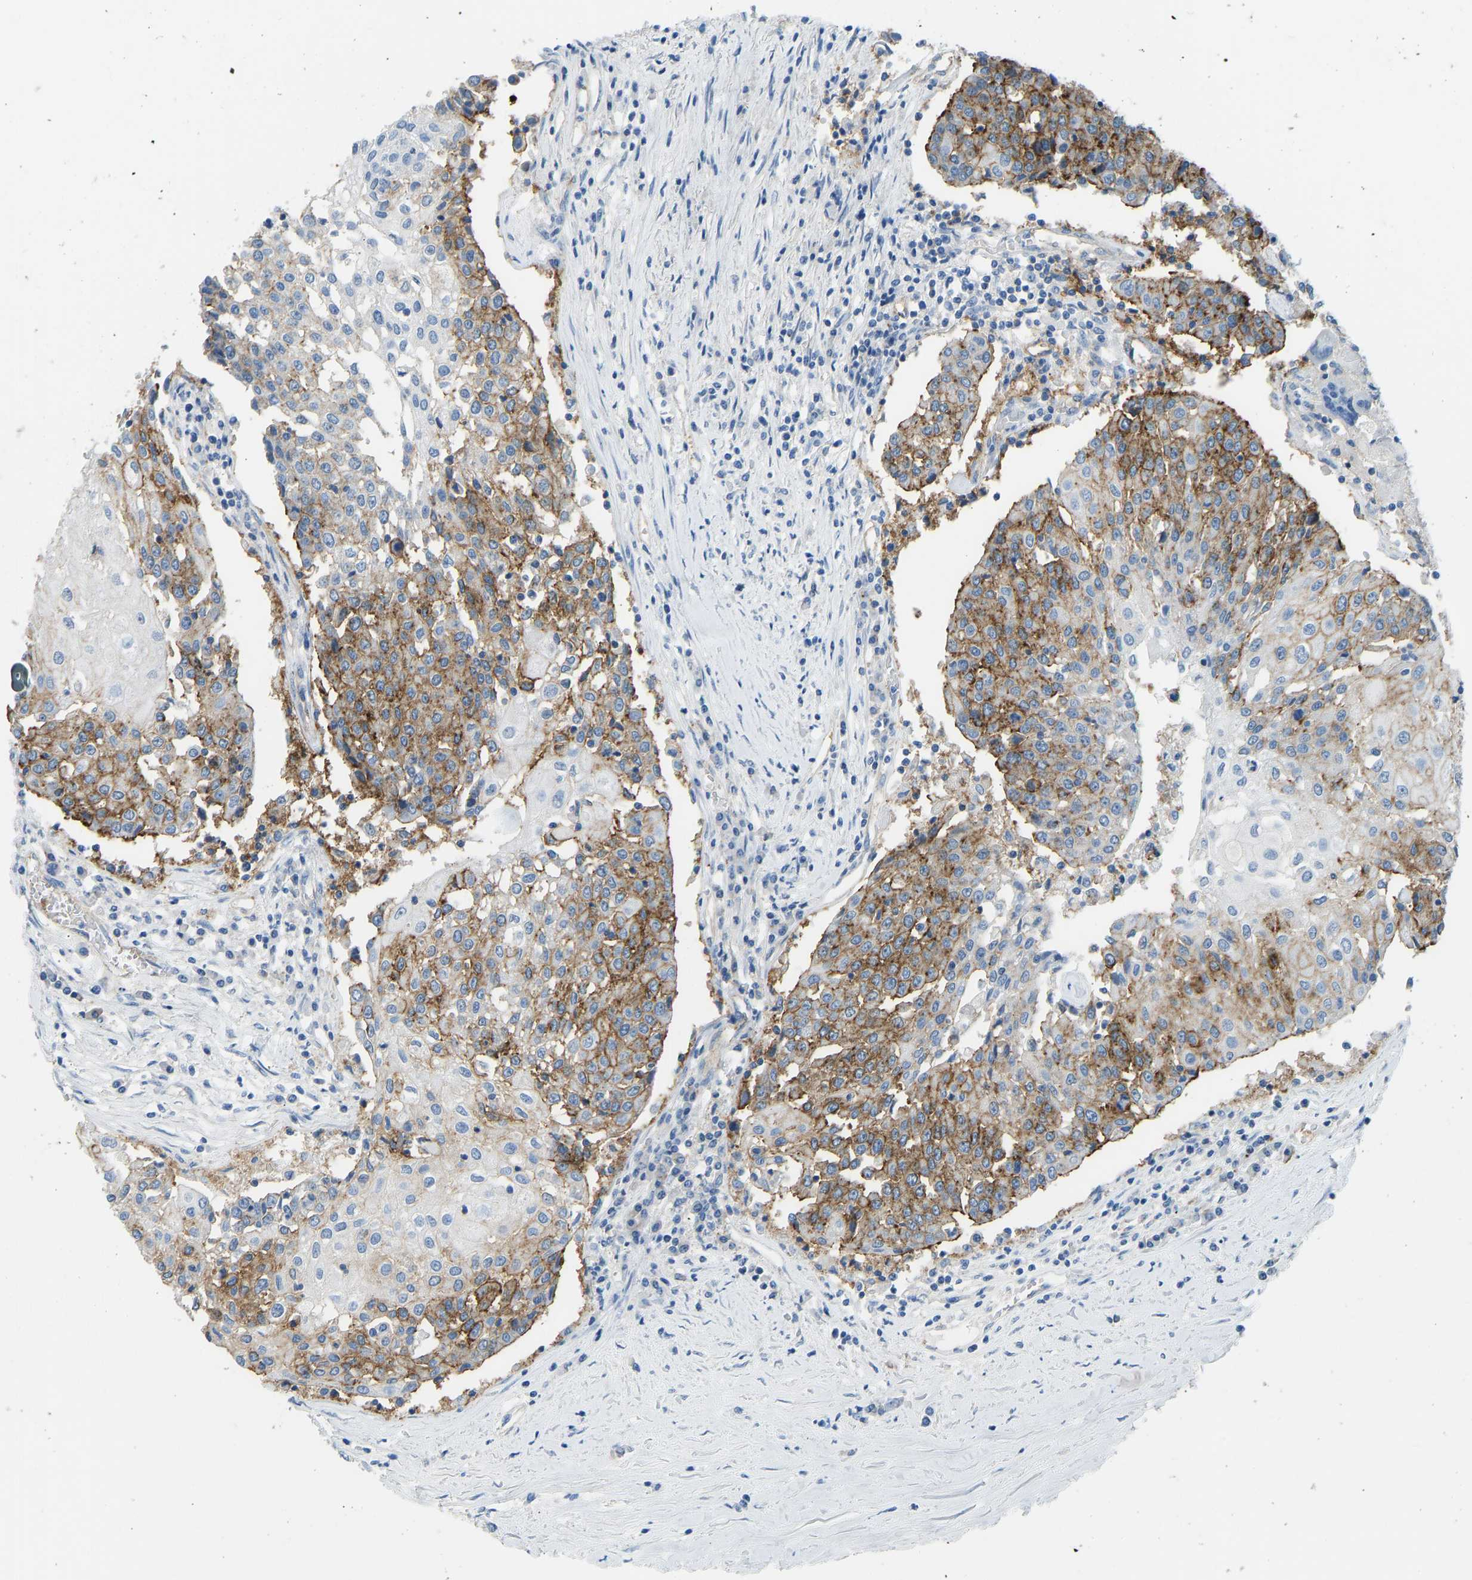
{"staining": {"intensity": "strong", "quantity": ">75%", "location": "cytoplasmic/membranous"}, "tissue": "urothelial cancer", "cell_type": "Tumor cells", "image_type": "cancer", "snomed": [{"axis": "morphology", "description": "Urothelial carcinoma, High grade"}, {"axis": "topography", "description": "Urinary bladder"}], "caption": "A histopathology image showing strong cytoplasmic/membranous expression in about >75% of tumor cells in urothelial cancer, as visualized by brown immunohistochemical staining.", "gene": "ATP1A1", "patient": {"sex": "female", "age": 85}}